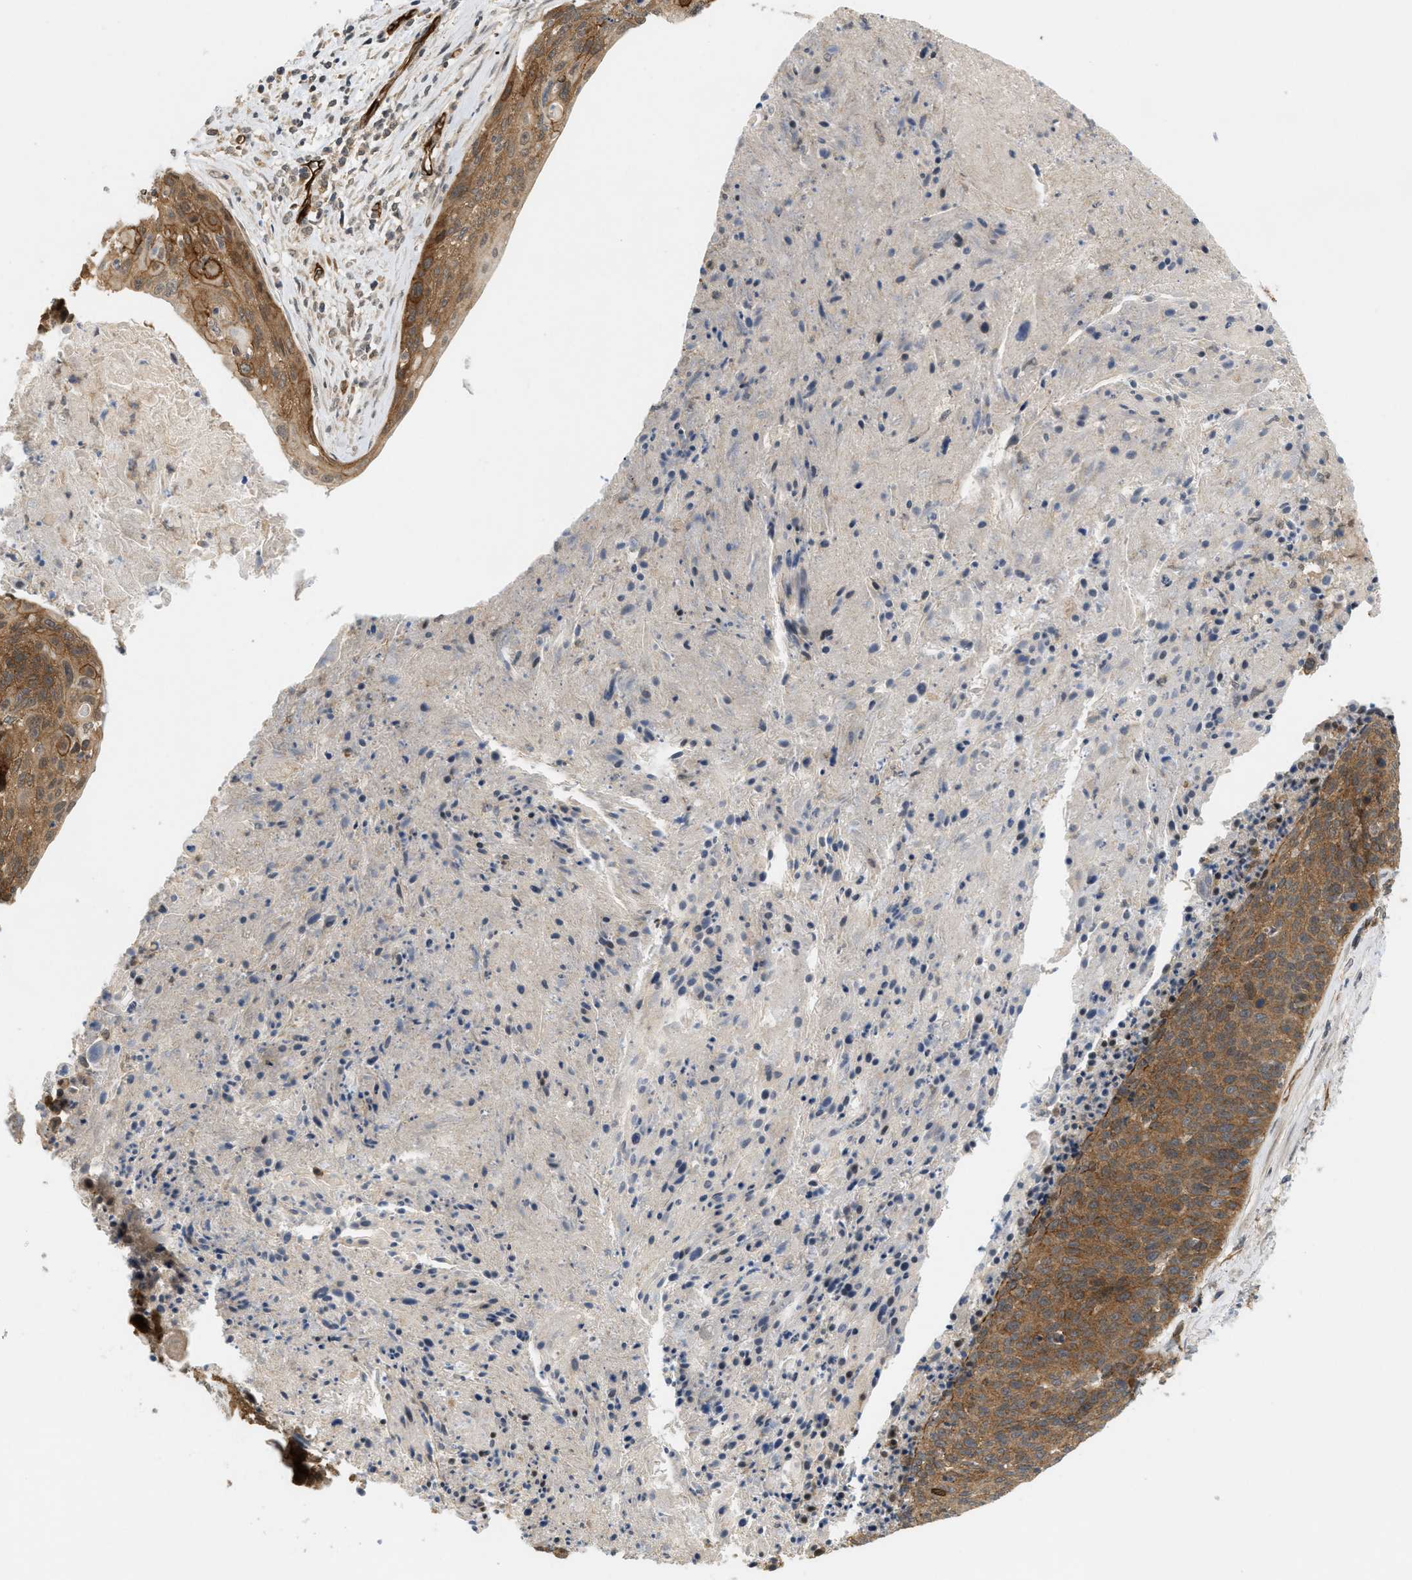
{"staining": {"intensity": "moderate", "quantity": ">75%", "location": "cytoplasmic/membranous"}, "tissue": "cervical cancer", "cell_type": "Tumor cells", "image_type": "cancer", "snomed": [{"axis": "morphology", "description": "Squamous cell carcinoma, NOS"}, {"axis": "topography", "description": "Cervix"}], "caption": "IHC of human cervical squamous cell carcinoma exhibits medium levels of moderate cytoplasmic/membranous positivity in about >75% of tumor cells.", "gene": "PALMD", "patient": {"sex": "female", "age": 55}}